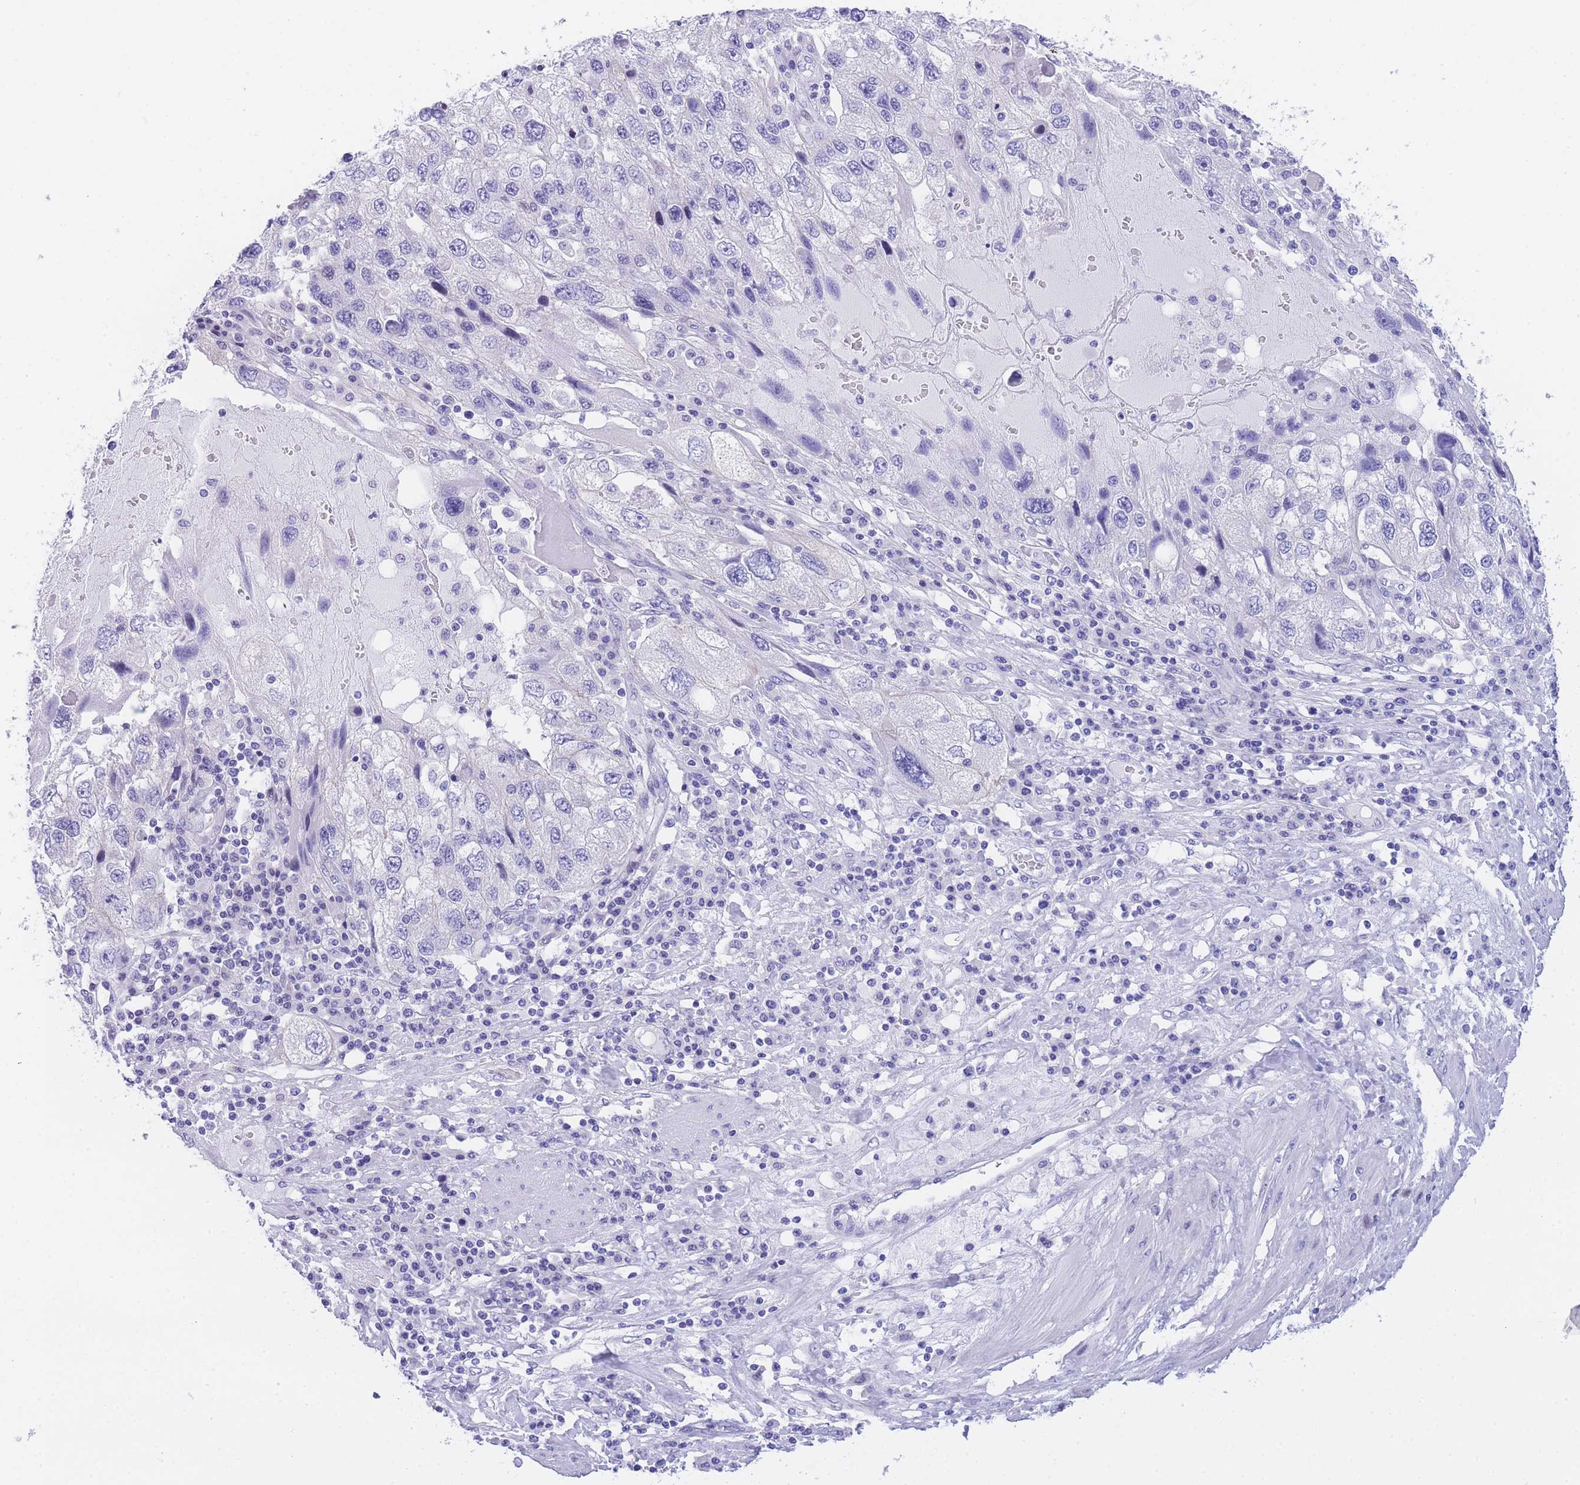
{"staining": {"intensity": "negative", "quantity": "none", "location": "none"}, "tissue": "endometrial cancer", "cell_type": "Tumor cells", "image_type": "cancer", "snomed": [{"axis": "morphology", "description": "Adenocarcinoma, NOS"}, {"axis": "topography", "description": "Endometrium"}], "caption": "This is an immunohistochemistry (IHC) micrograph of human endometrial cancer (adenocarcinoma). There is no expression in tumor cells.", "gene": "TIFAB", "patient": {"sex": "female", "age": 49}}